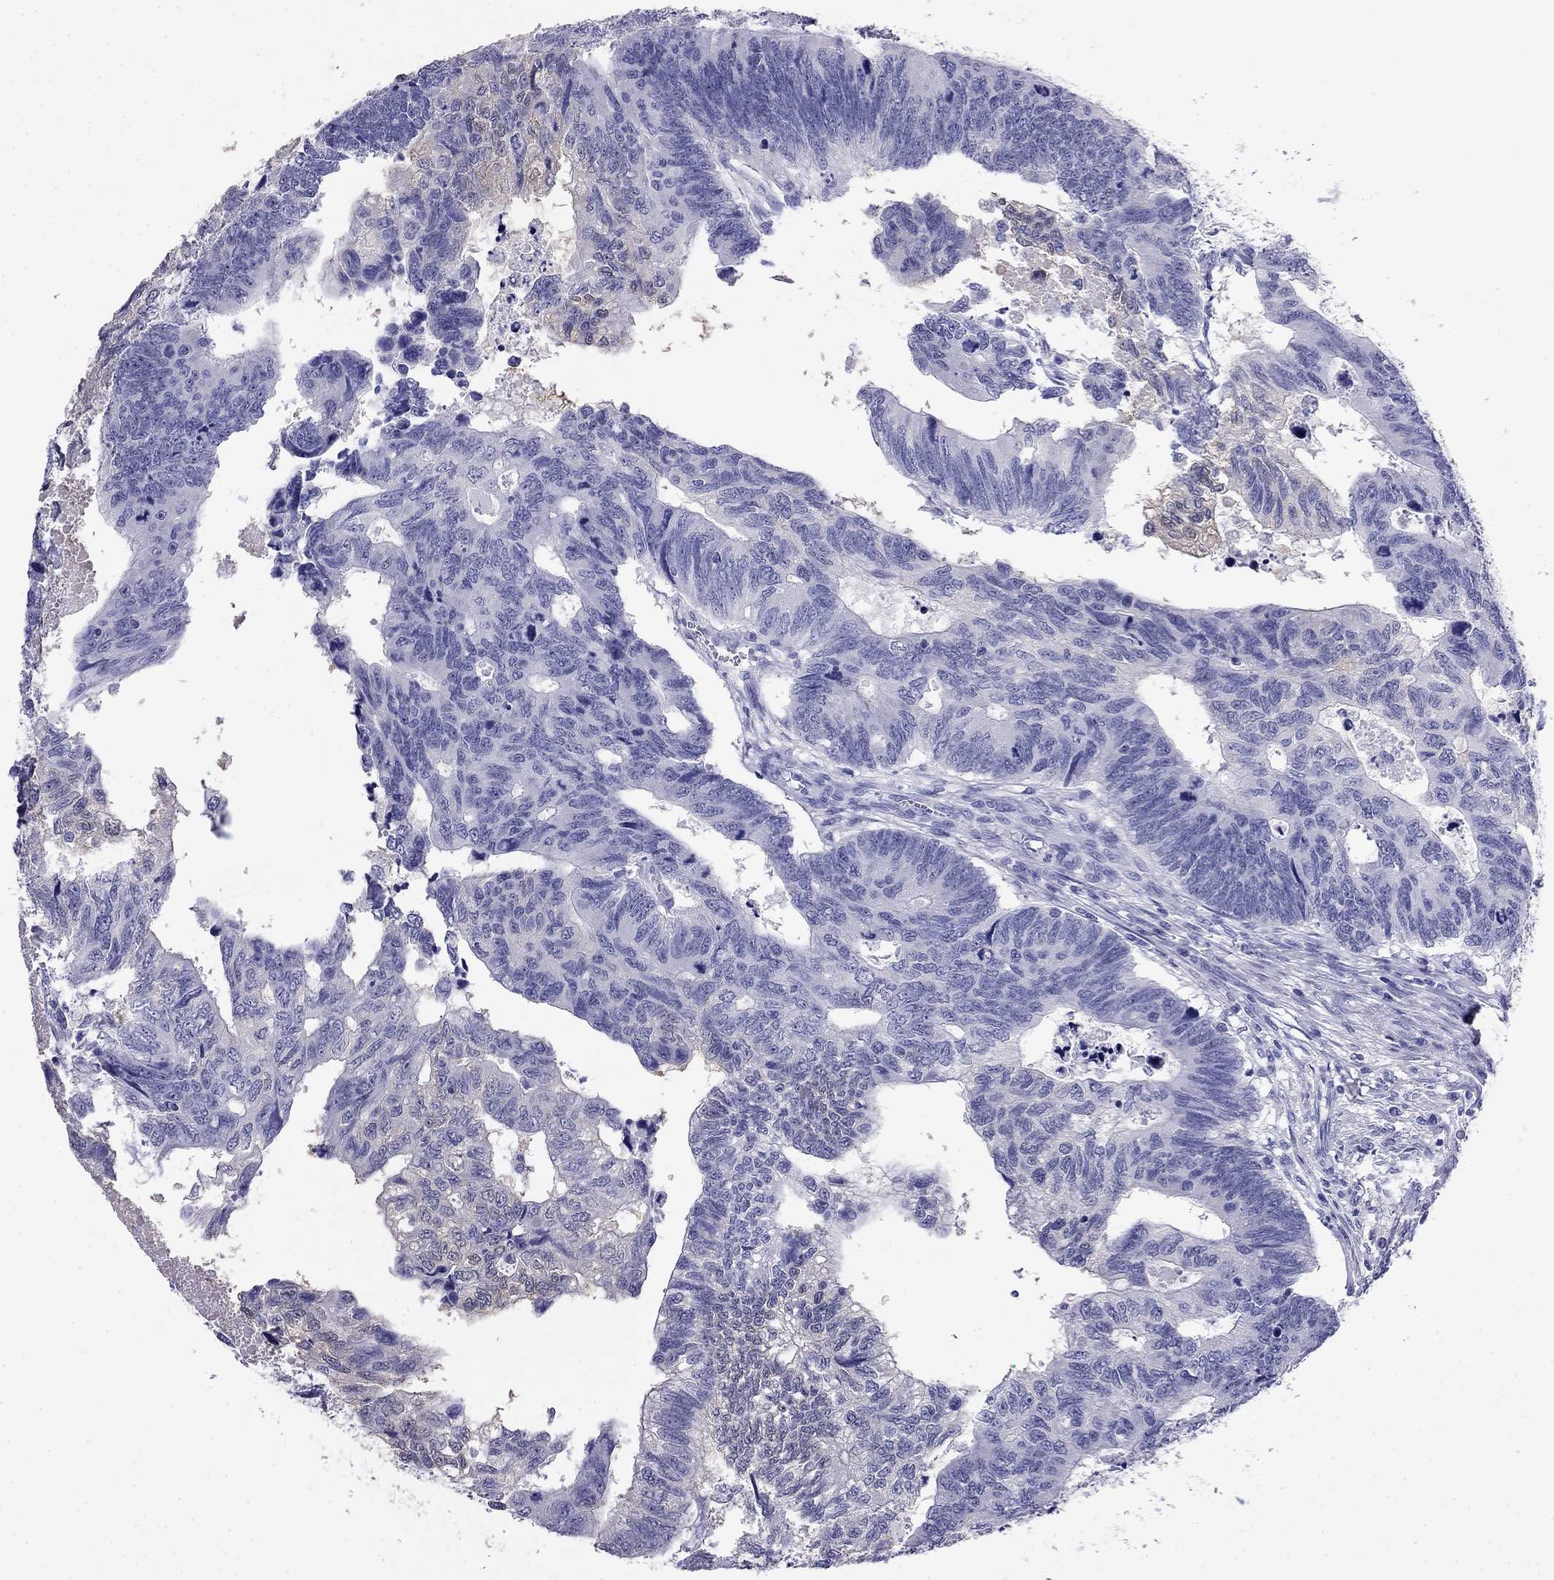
{"staining": {"intensity": "negative", "quantity": "none", "location": "none"}, "tissue": "colorectal cancer", "cell_type": "Tumor cells", "image_type": "cancer", "snomed": [{"axis": "morphology", "description": "Adenocarcinoma, NOS"}, {"axis": "topography", "description": "Colon"}], "caption": "Colorectal cancer (adenocarcinoma) was stained to show a protein in brown. There is no significant positivity in tumor cells.", "gene": "ODF4", "patient": {"sex": "female", "age": 77}}